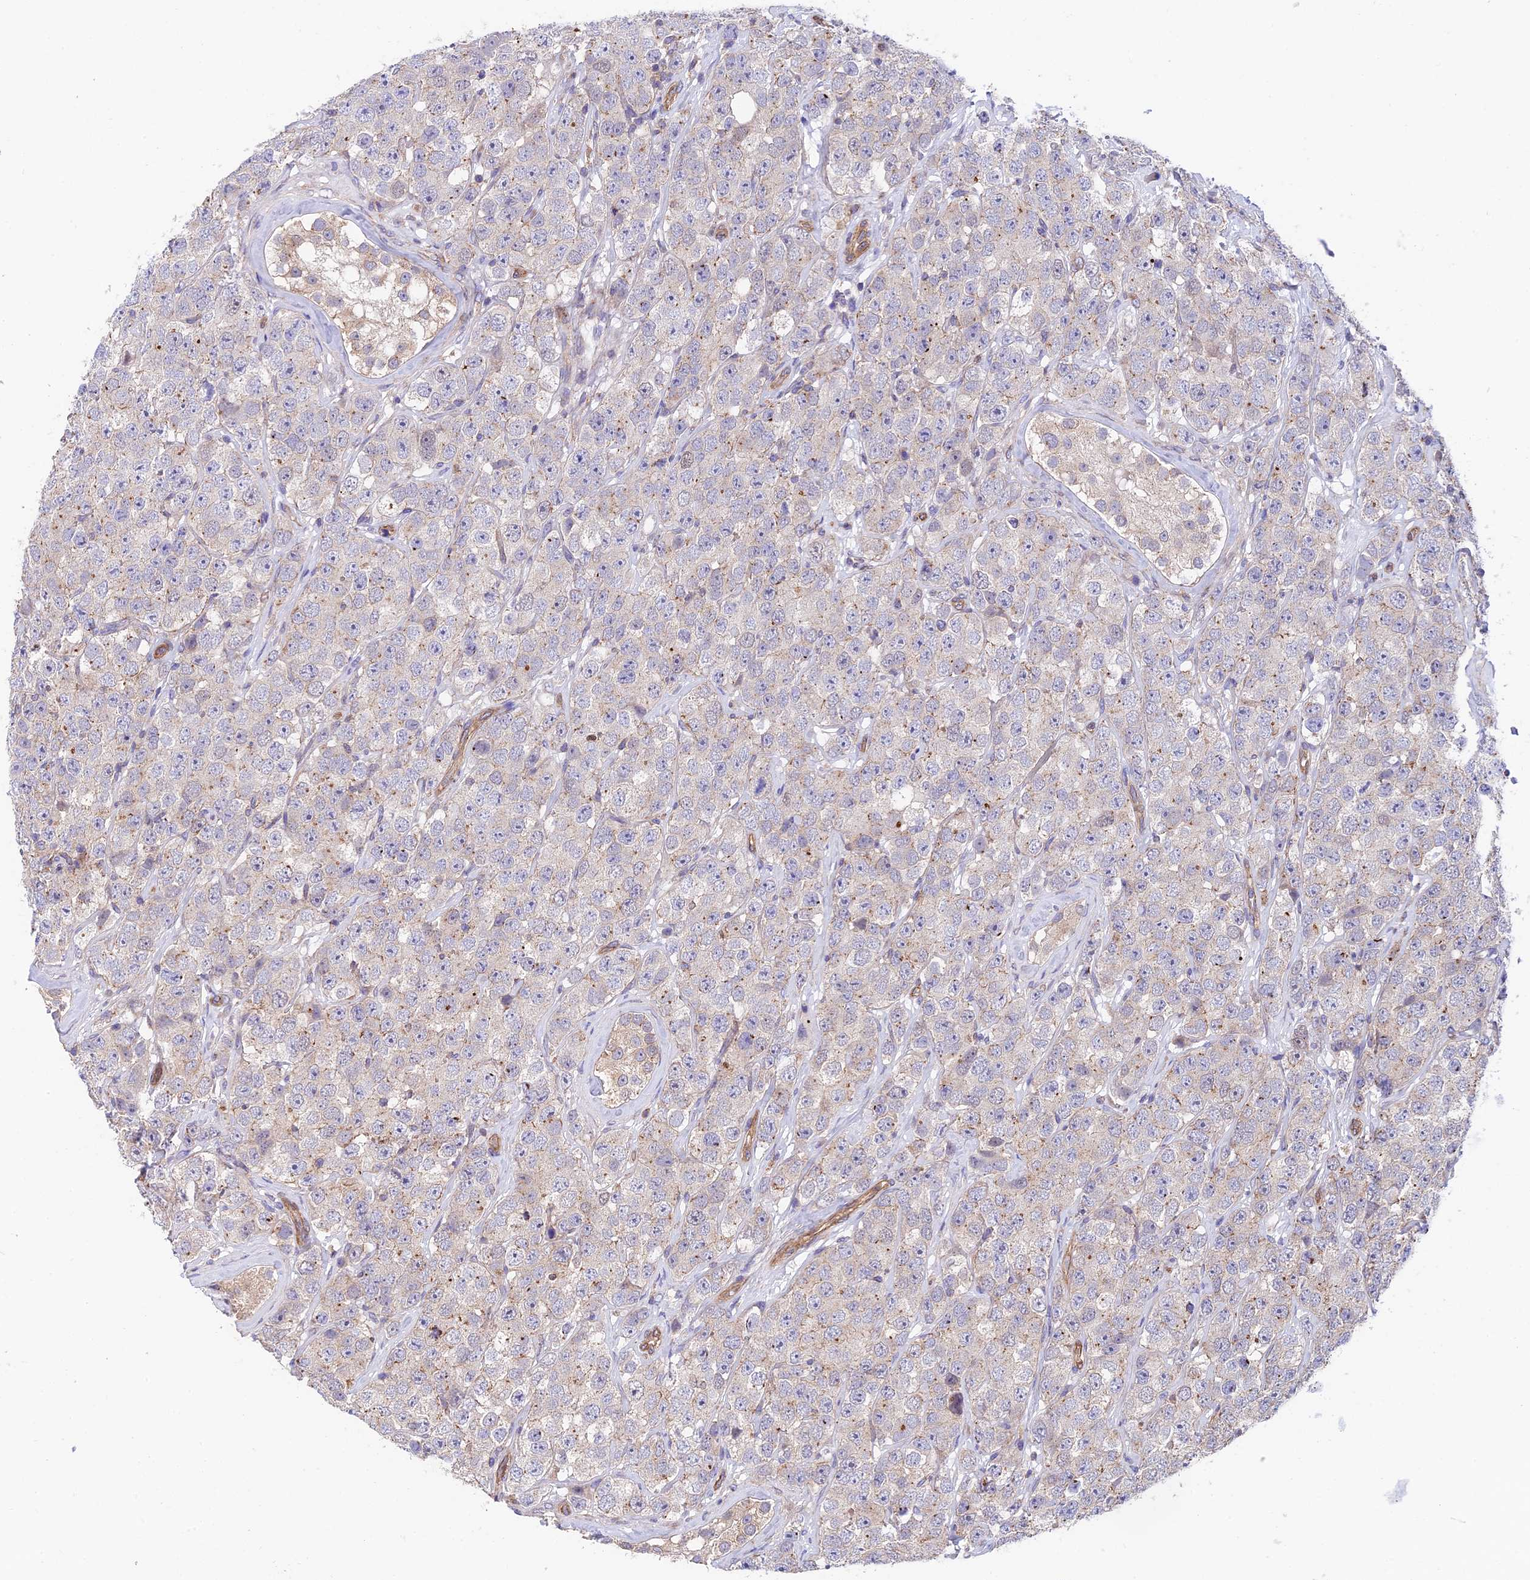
{"staining": {"intensity": "negative", "quantity": "none", "location": "none"}, "tissue": "testis cancer", "cell_type": "Tumor cells", "image_type": "cancer", "snomed": [{"axis": "morphology", "description": "Seminoma, NOS"}, {"axis": "topography", "description": "Testis"}], "caption": "Photomicrograph shows no protein expression in tumor cells of testis cancer tissue.", "gene": "QRFP", "patient": {"sex": "male", "age": 28}}